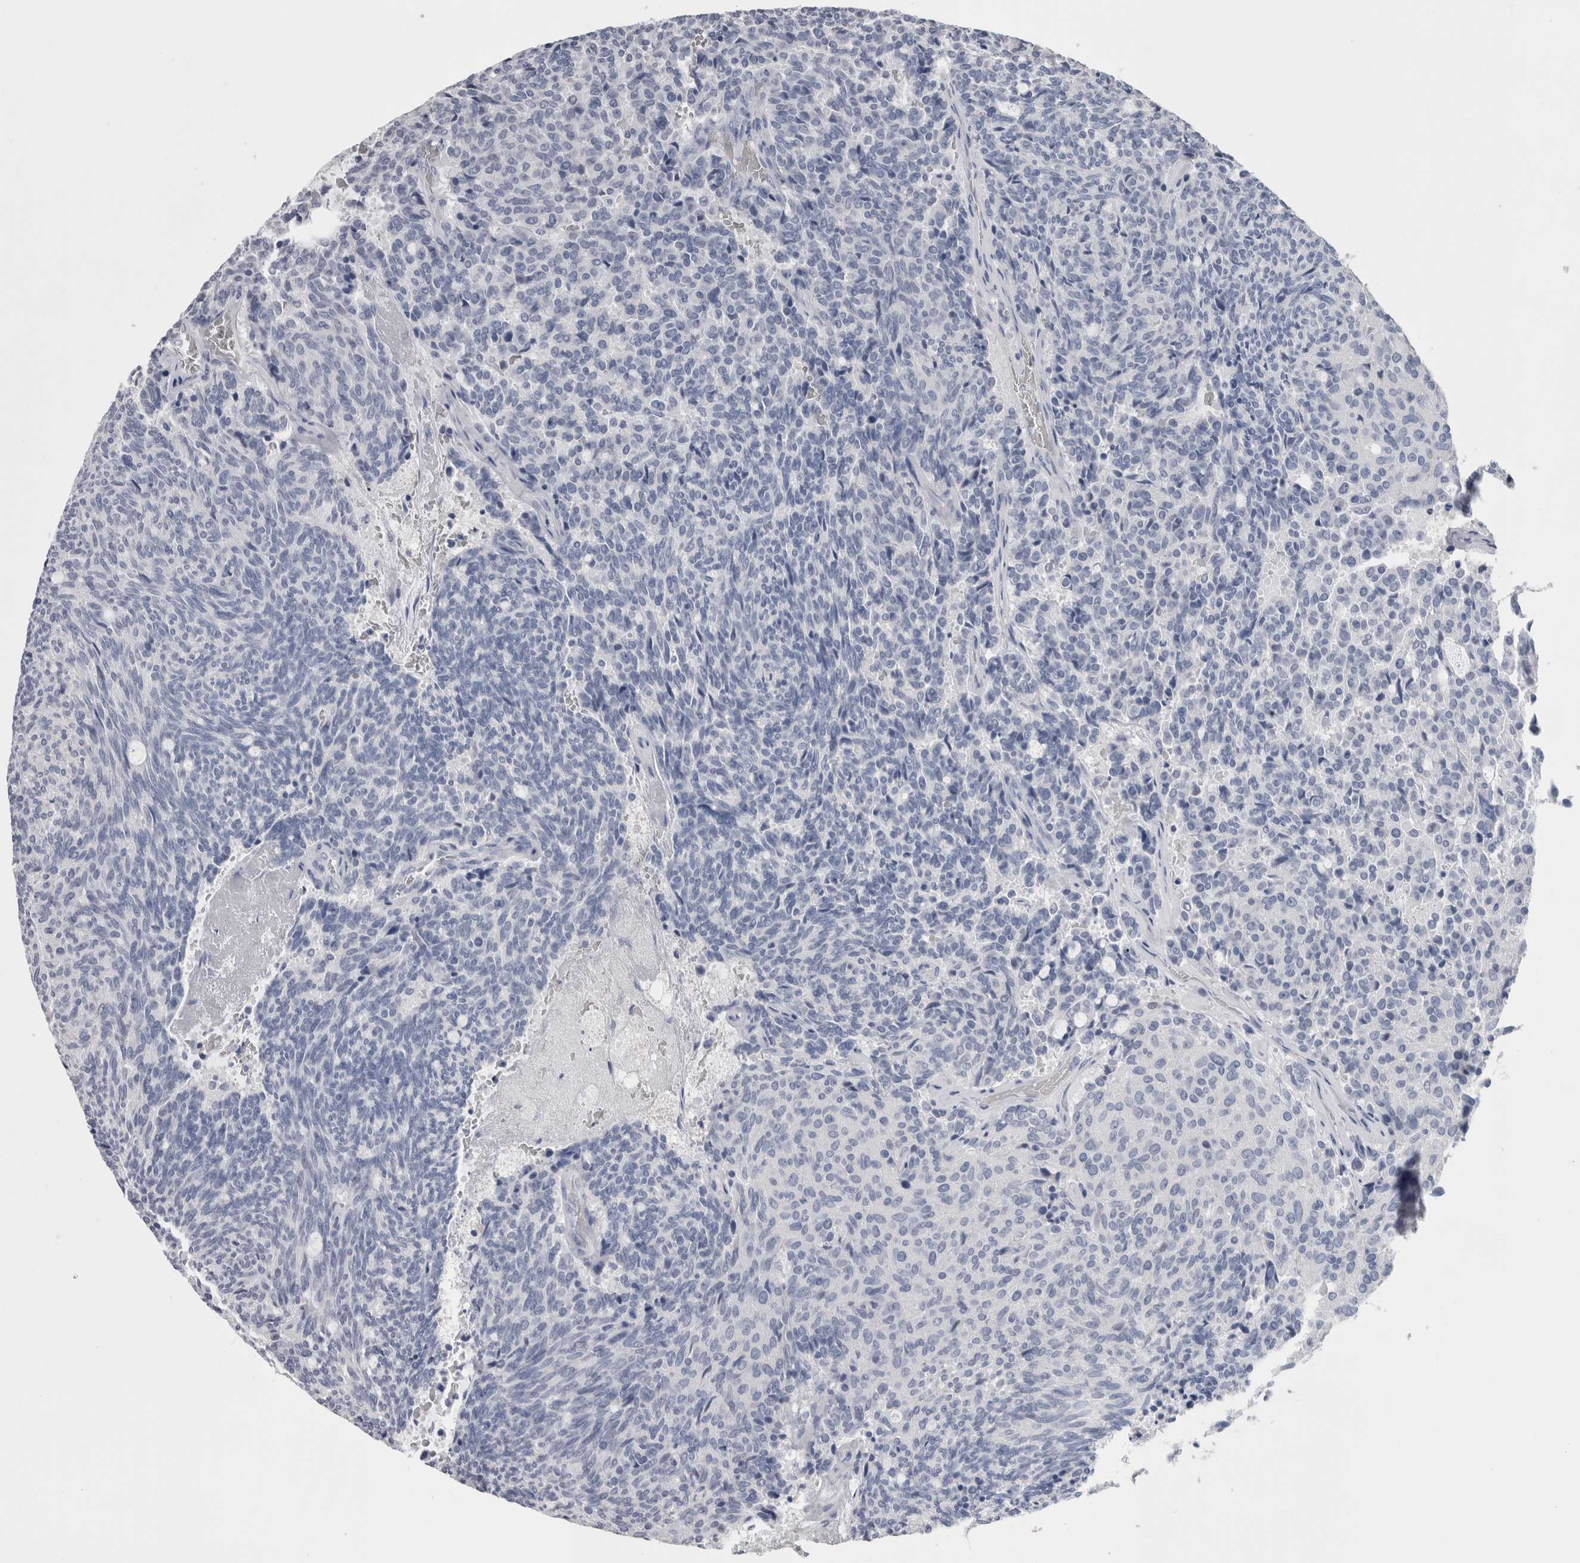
{"staining": {"intensity": "negative", "quantity": "none", "location": "none"}, "tissue": "carcinoid", "cell_type": "Tumor cells", "image_type": "cancer", "snomed": [{"axis": "morphology", "description": "Carcinoid, malignant, NOS"}, {"axis": "topography", "description": "Pancreas"}], "caption": "A micrograph of carcinoid stained for a protein exhibits no brown staining in tumor cells. The staining was performed using DAB (3,3'-diaminobenzidine) to visualize the protein expression in brown, while the nuclei were stained in blue with hematoxylin (Magnification: 20x).", "gene": "CA8", "patient": {"sex": "female", "age": 54}}